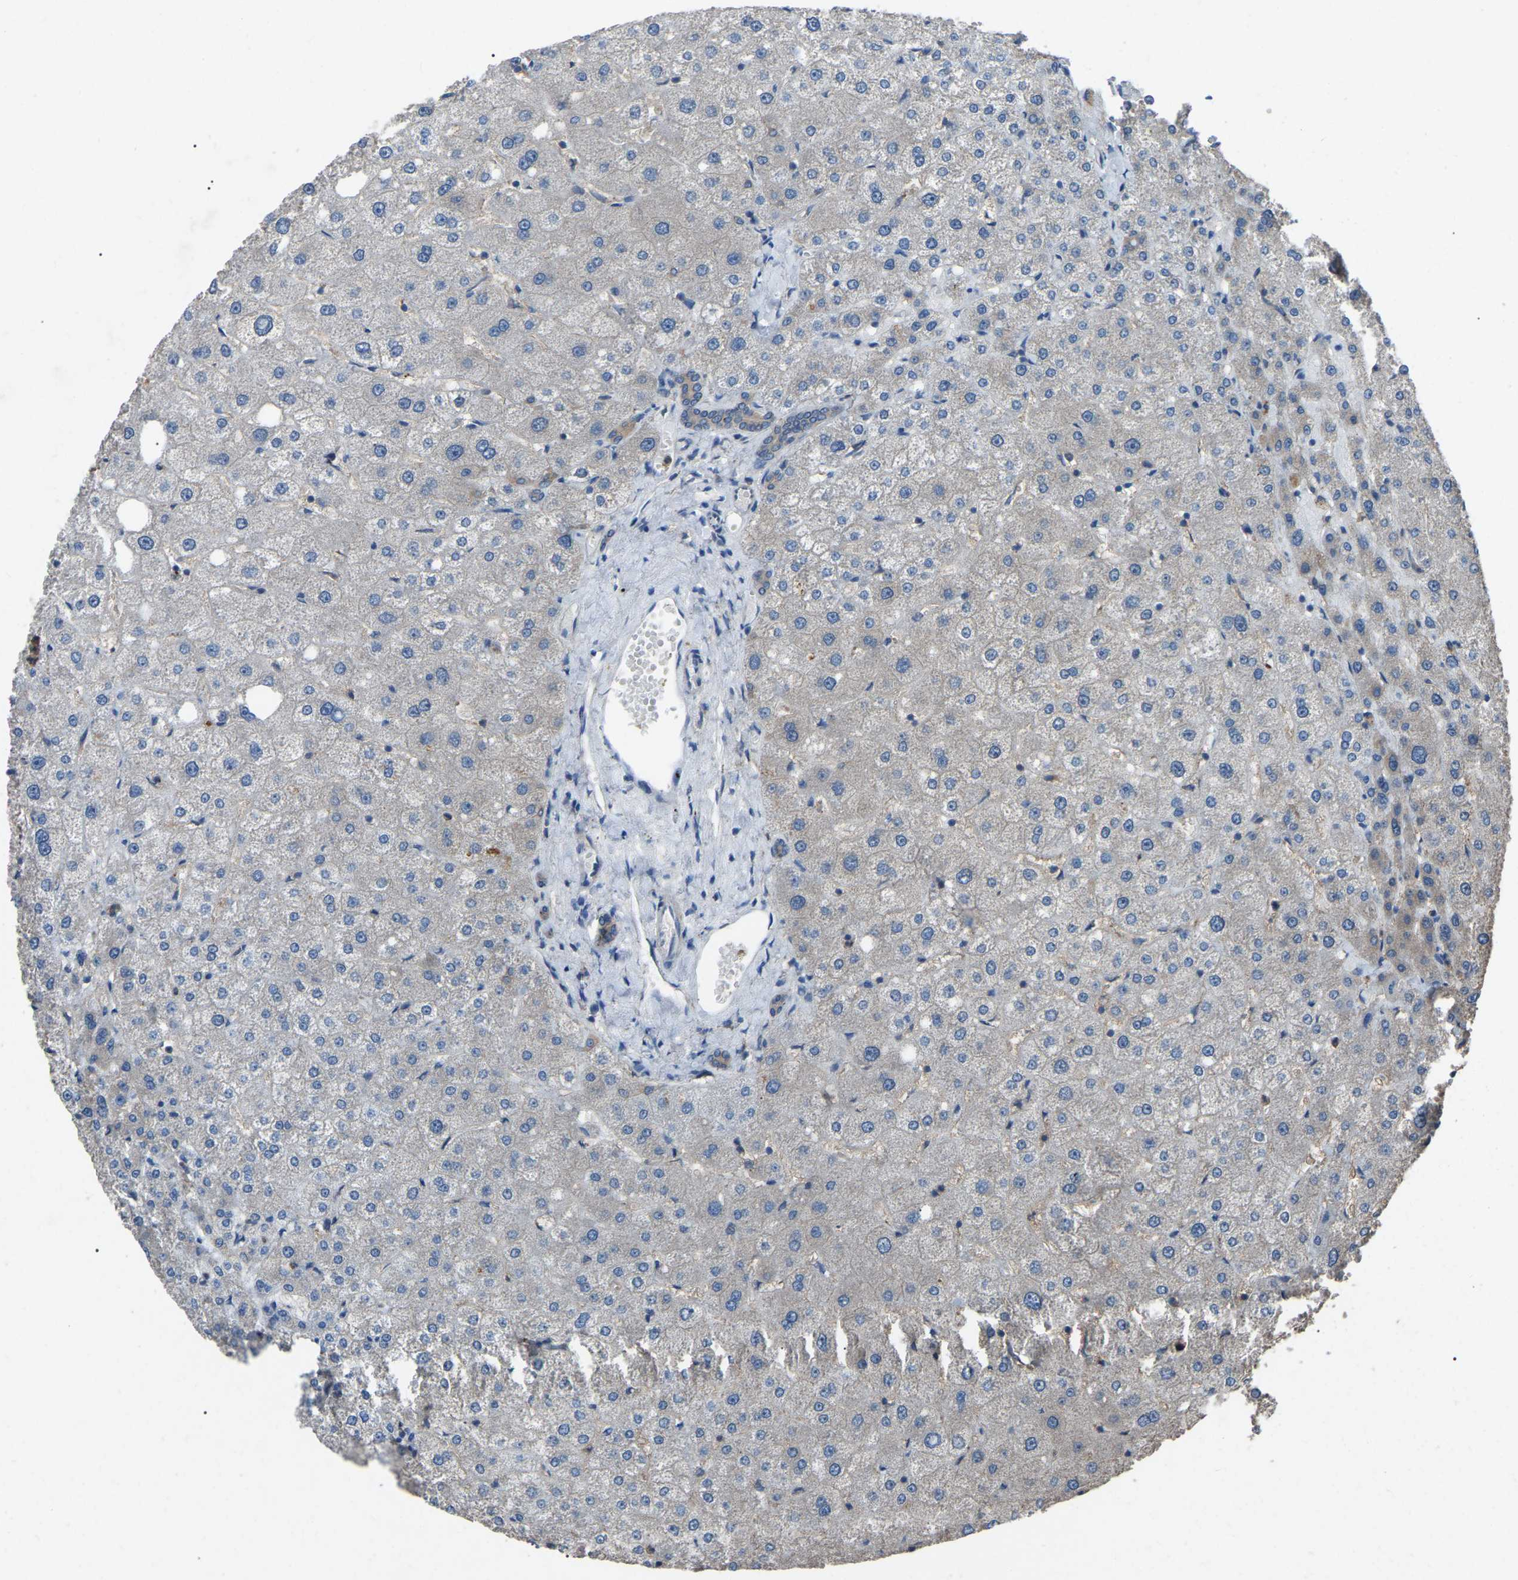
{"staining": {"intensity": "weak", "quantity": ">75%", "location": "cytoplasmic/membranous"}, "tissue": "liver", "cell_type": "Cholangiocytes", "image_type": "normal", "snomed": [{"axis": "morphology", "description": "Normal tissue, NOS"}, {"axis": "topography", "description": "Liver"}], "caption": "Protein staining of normal liver demonstrates weak cytoplasmic/membranous staining in approximately >75% of cholangiocytes. (DAB (3,3'-diaminobenzidine) = brown stain, brightfield microscopy at high magnification).", "gene": "AIMP1", "patient": {"sex": "male", "age": 73}}